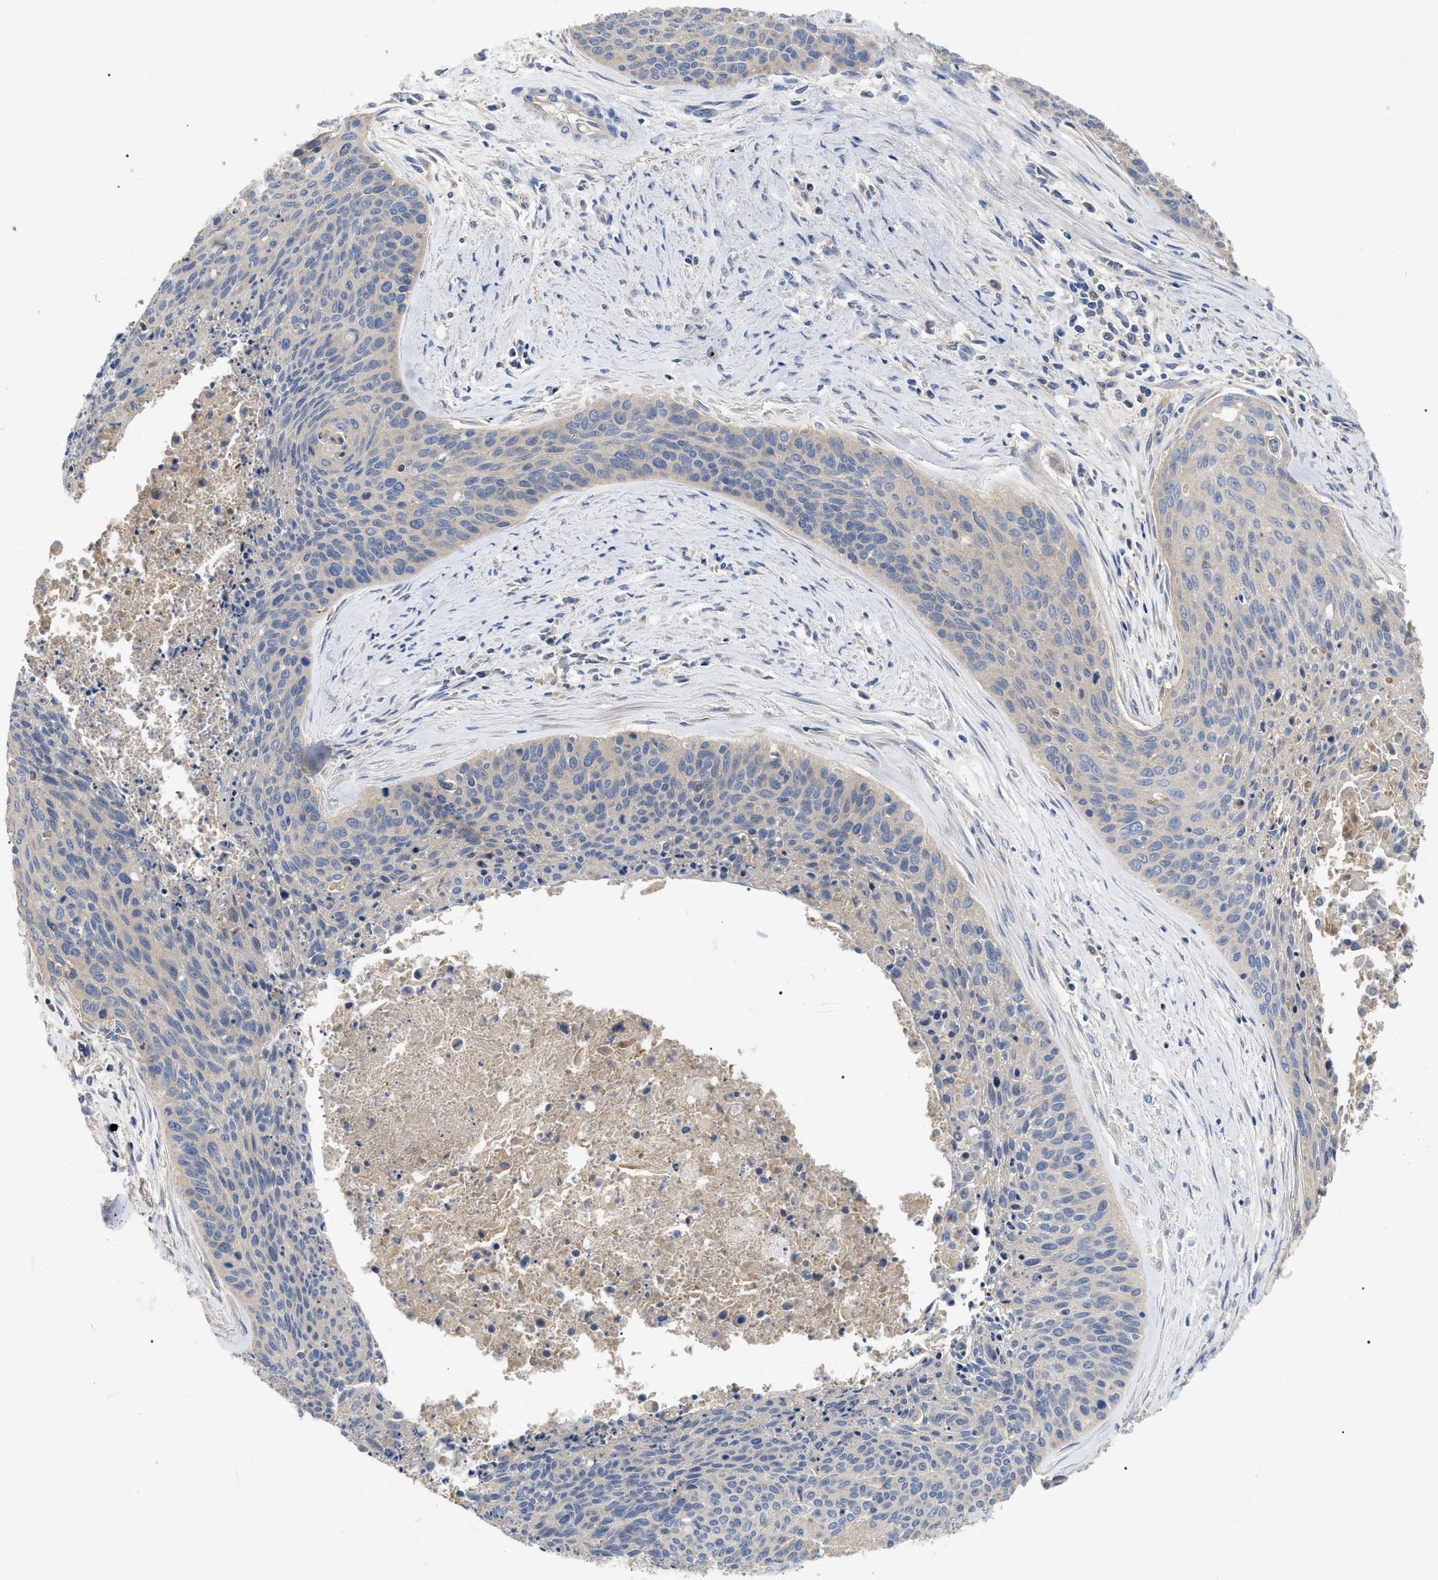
{"staining": {"intensity": "negative", "quantity": "none", "location": "none"}, "tissue": "cervical cancer", "cell_type": "Tumor cells", "image_type": "cancer", "snomed": [{"axis": "morphology", "description": "Squamous cell carcinoma, NOS"}, {"axis": "topography", "description": "Cervix"}], "caption": "Human cervical cancer (squamous cell carcinoma) stained for a protein using immunohistochemistry exhibits no positivity in tumor cells.", "gene": "RAP1GDS1", "patient": {"sex": "female", "age": 55}}